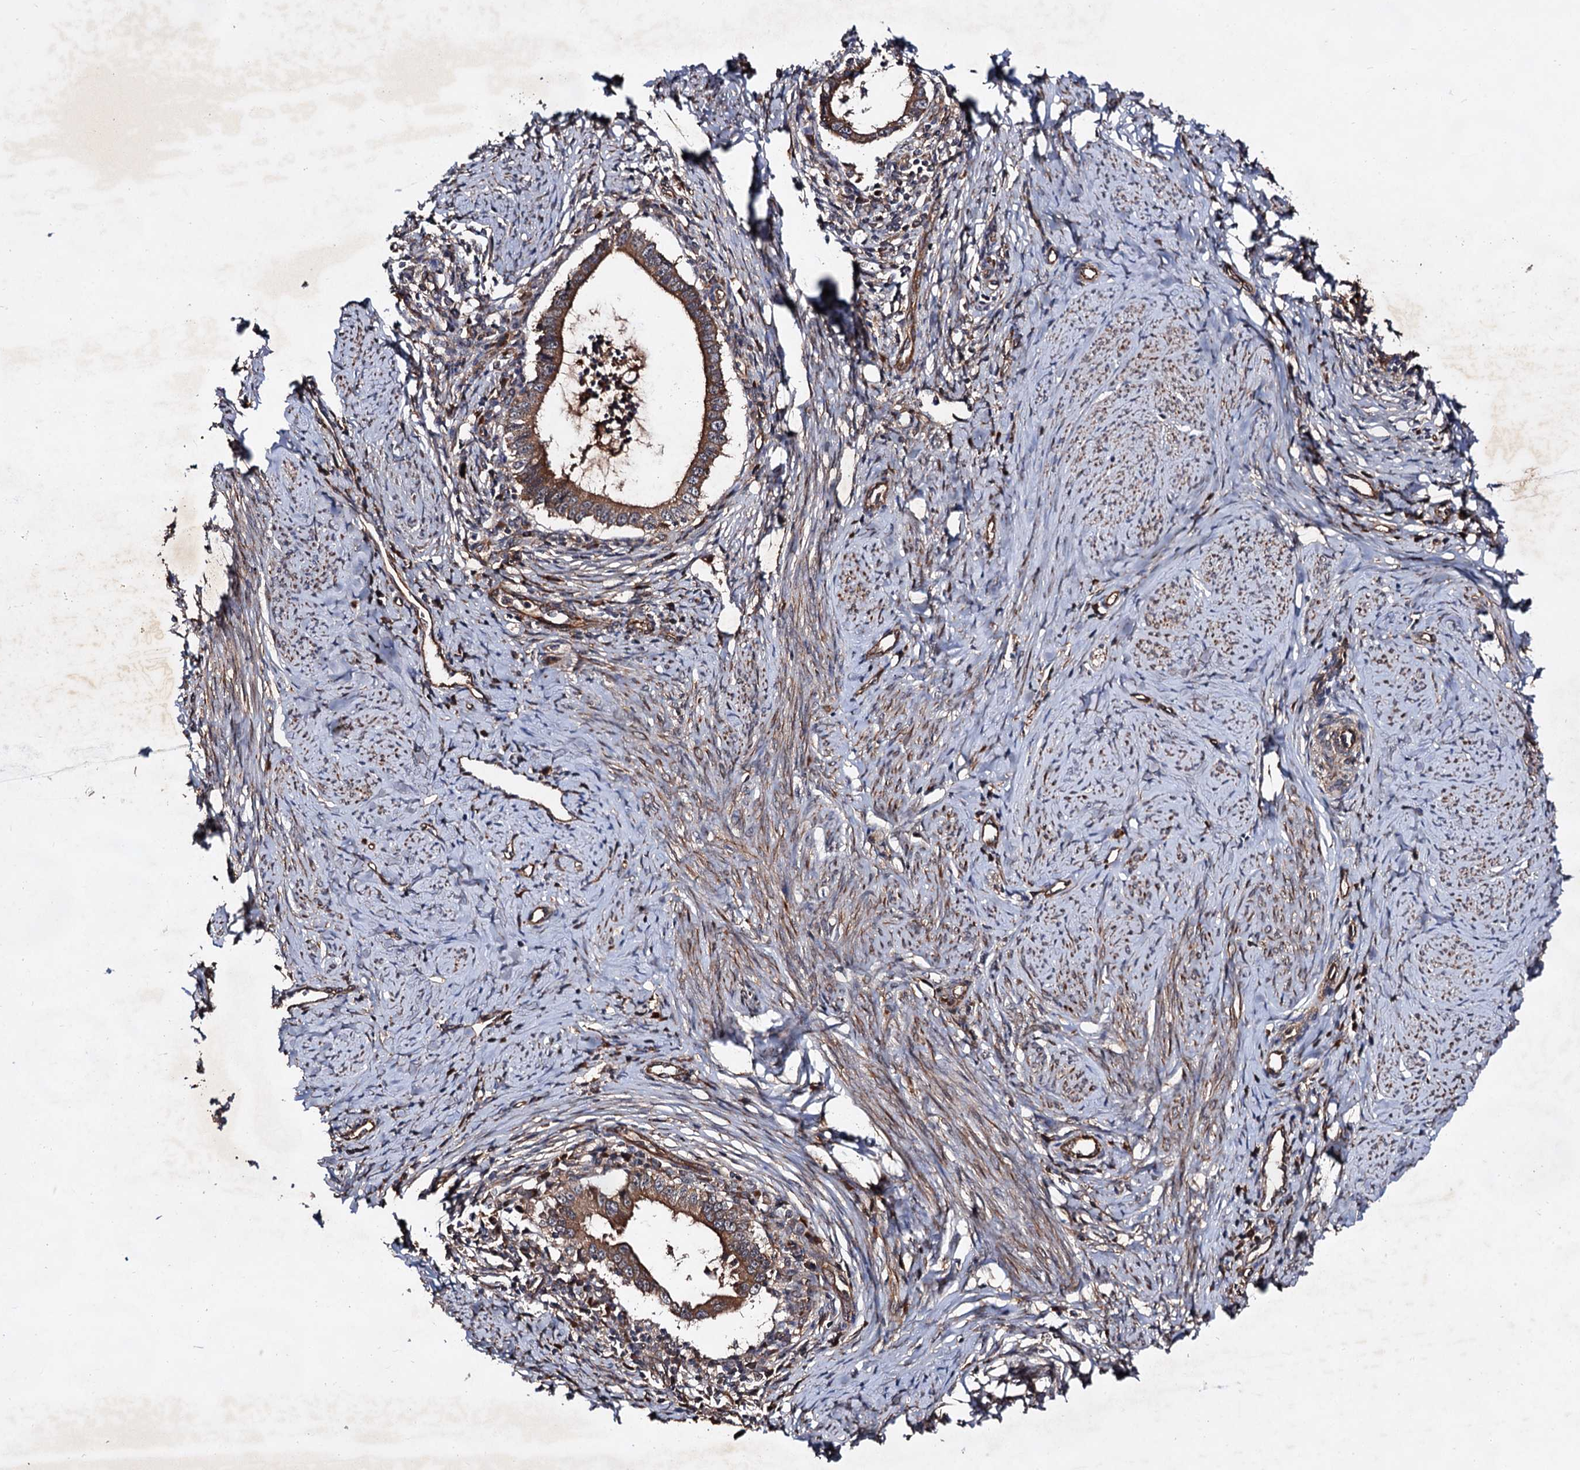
{"staining": {"intensity": "moderate", "quantity": ">75%", "location": "cytoplasmic/membranous"}, "tissue": "cervical cancer", "cell_type": "Tumor cells", "image_type": "cancer", "snomed": [{"axis": "morphology", "description": "Adenocarcinoma, NOS"}, {"axis": "topography", "description": "Cervix"}], "caption": "Protein staining of cervical cancer (adenocarcinoma) tissue demonstrates moderate cytoplasmic/membranous staining in about >75% of tumor cells.", "gene": "TEX9", "patient": {"sex": "female", "age": 36}}